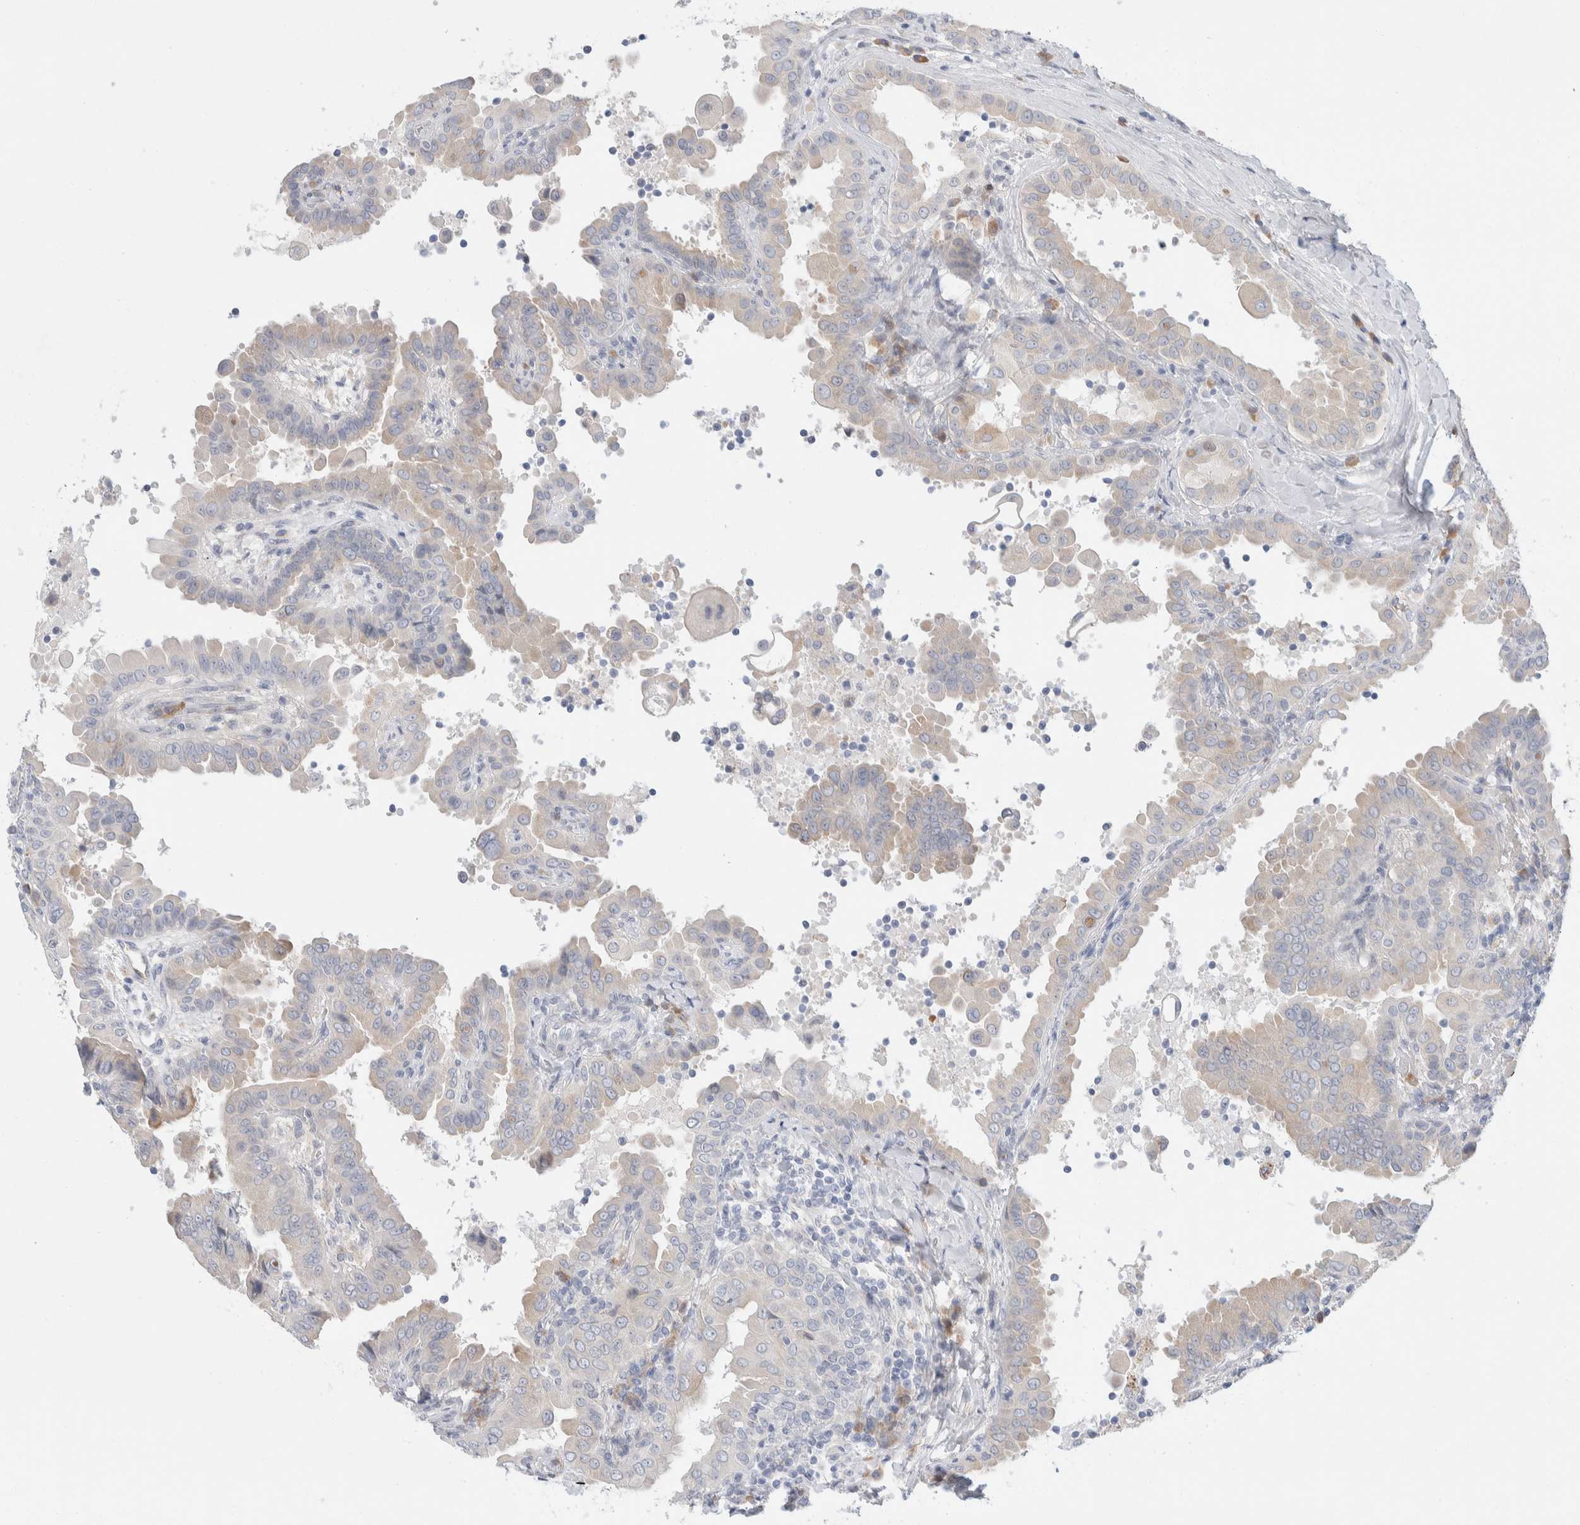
{"staining": {"intensity": "weak", "quantity": "<25%", "location": "cytoplasmic/membranous"}, "tissue": "thyroid cancer", "cell_type": "Tumor cells", "image_type": "cancer", "snomed": [{"axis": "morphology", "description": "Papillary adenocarcinoma, NOS"}, {"axis": "topography", "description": "Thyroid gland"}], "caption": "IHC image of human thyroid cancer (papillary adenocarcinoma) stained for a protein (brown), which demonstrates no expression in tumor cells. The staining was performed using DAB (3,3'-diaminobenzidine) to visualize the protein expression in brown, while the nuclei were stained in blue with hematoxylin (Magnification: 20x).", "gene": "RUSF1", "patient": {"sex": "male", "age": 33}}